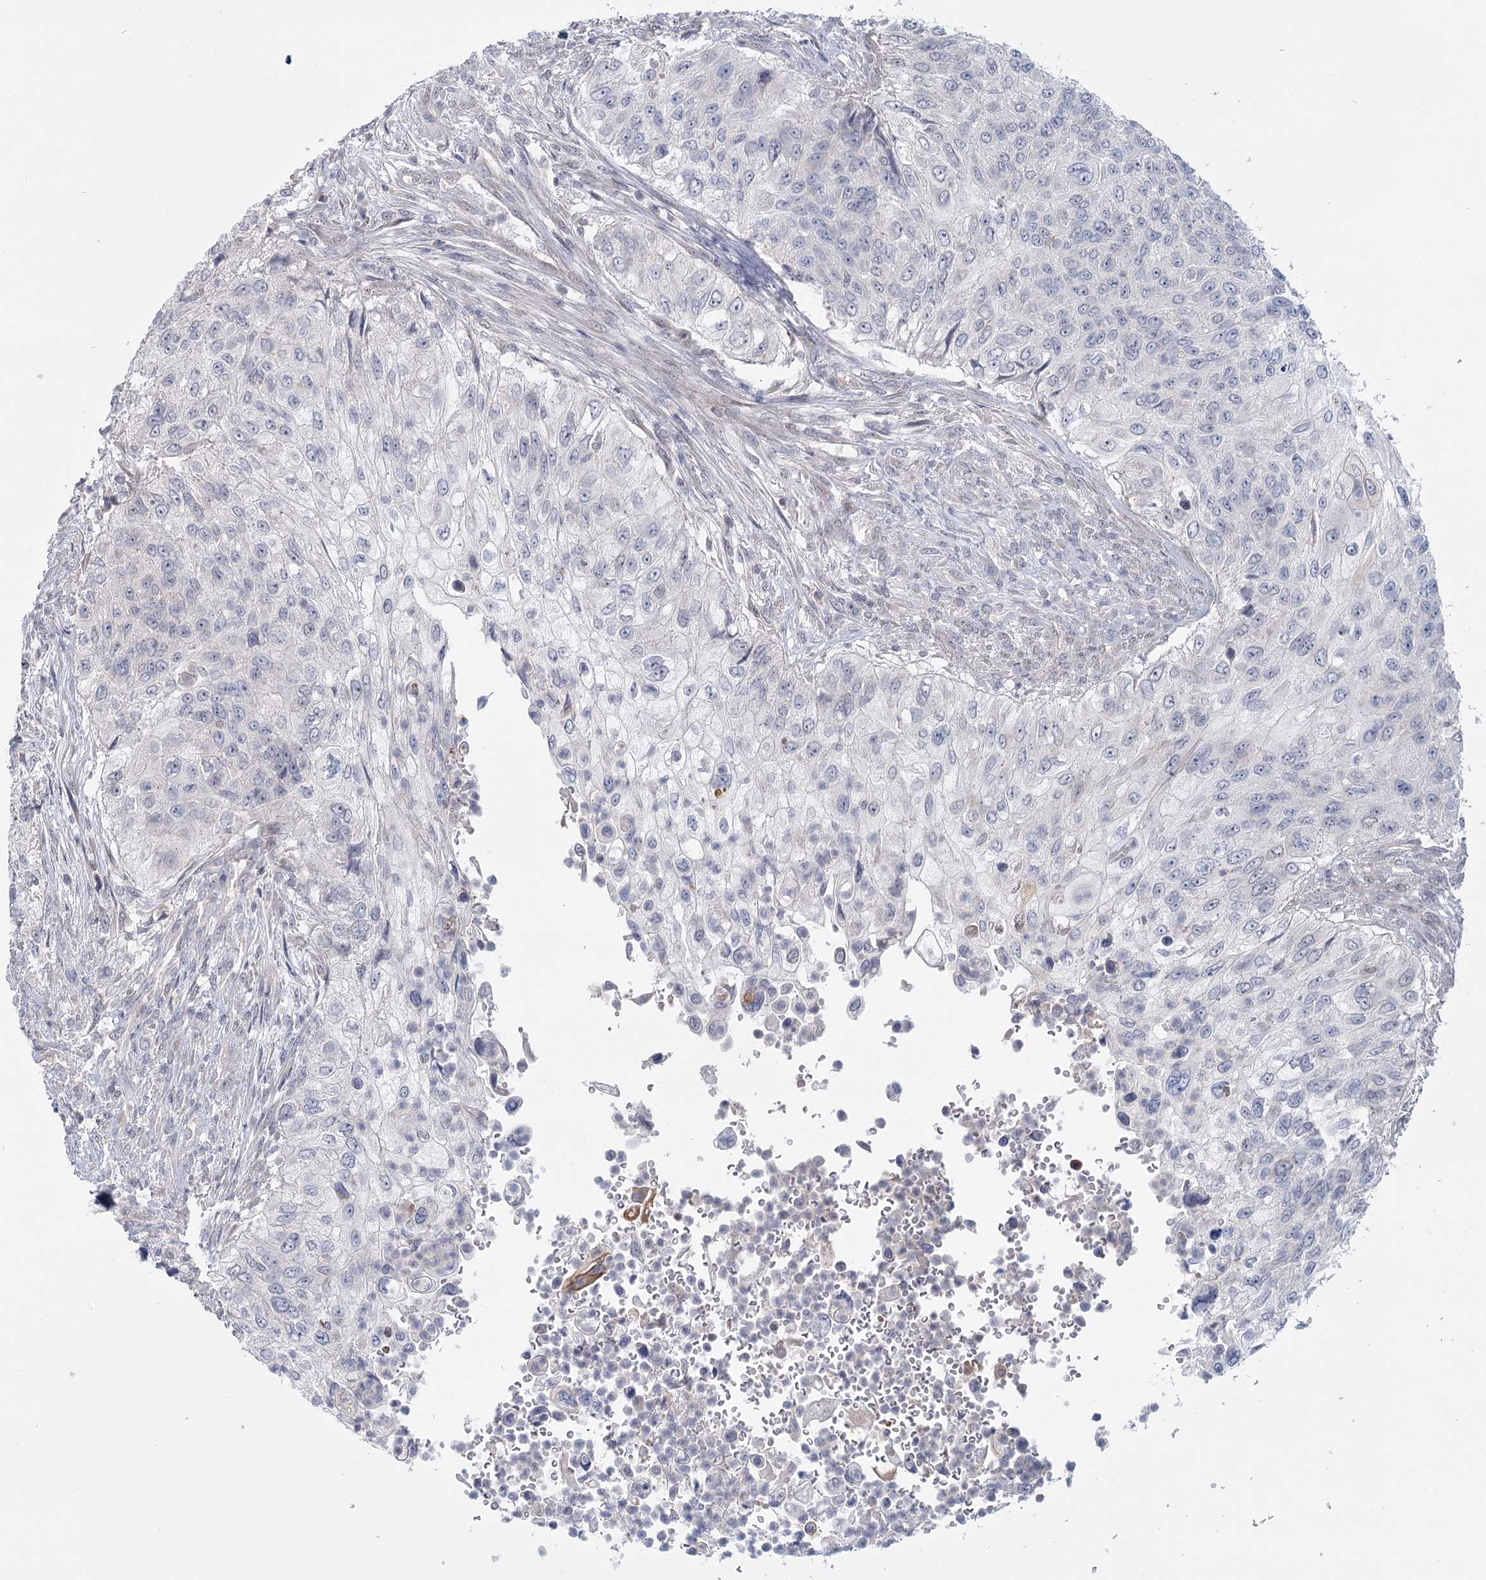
{"staining": {"intensity": "negative", "quantity": "none", "location": "none"}, "tissue": "urothelial cancer", "cell_type": "Tumor cells", "image_type": "cancer", "snomed": [{"axis": "morphology", "description": "Urothelial carcinoma, High grade"}, {"axis": "topography", "description": "Urinary bladder"}], "caption": "Tumor cells are negative for protein expression in human urothelial cancer.", "gene": "USP11", "patient": {"sex": "female", "age": 60}}